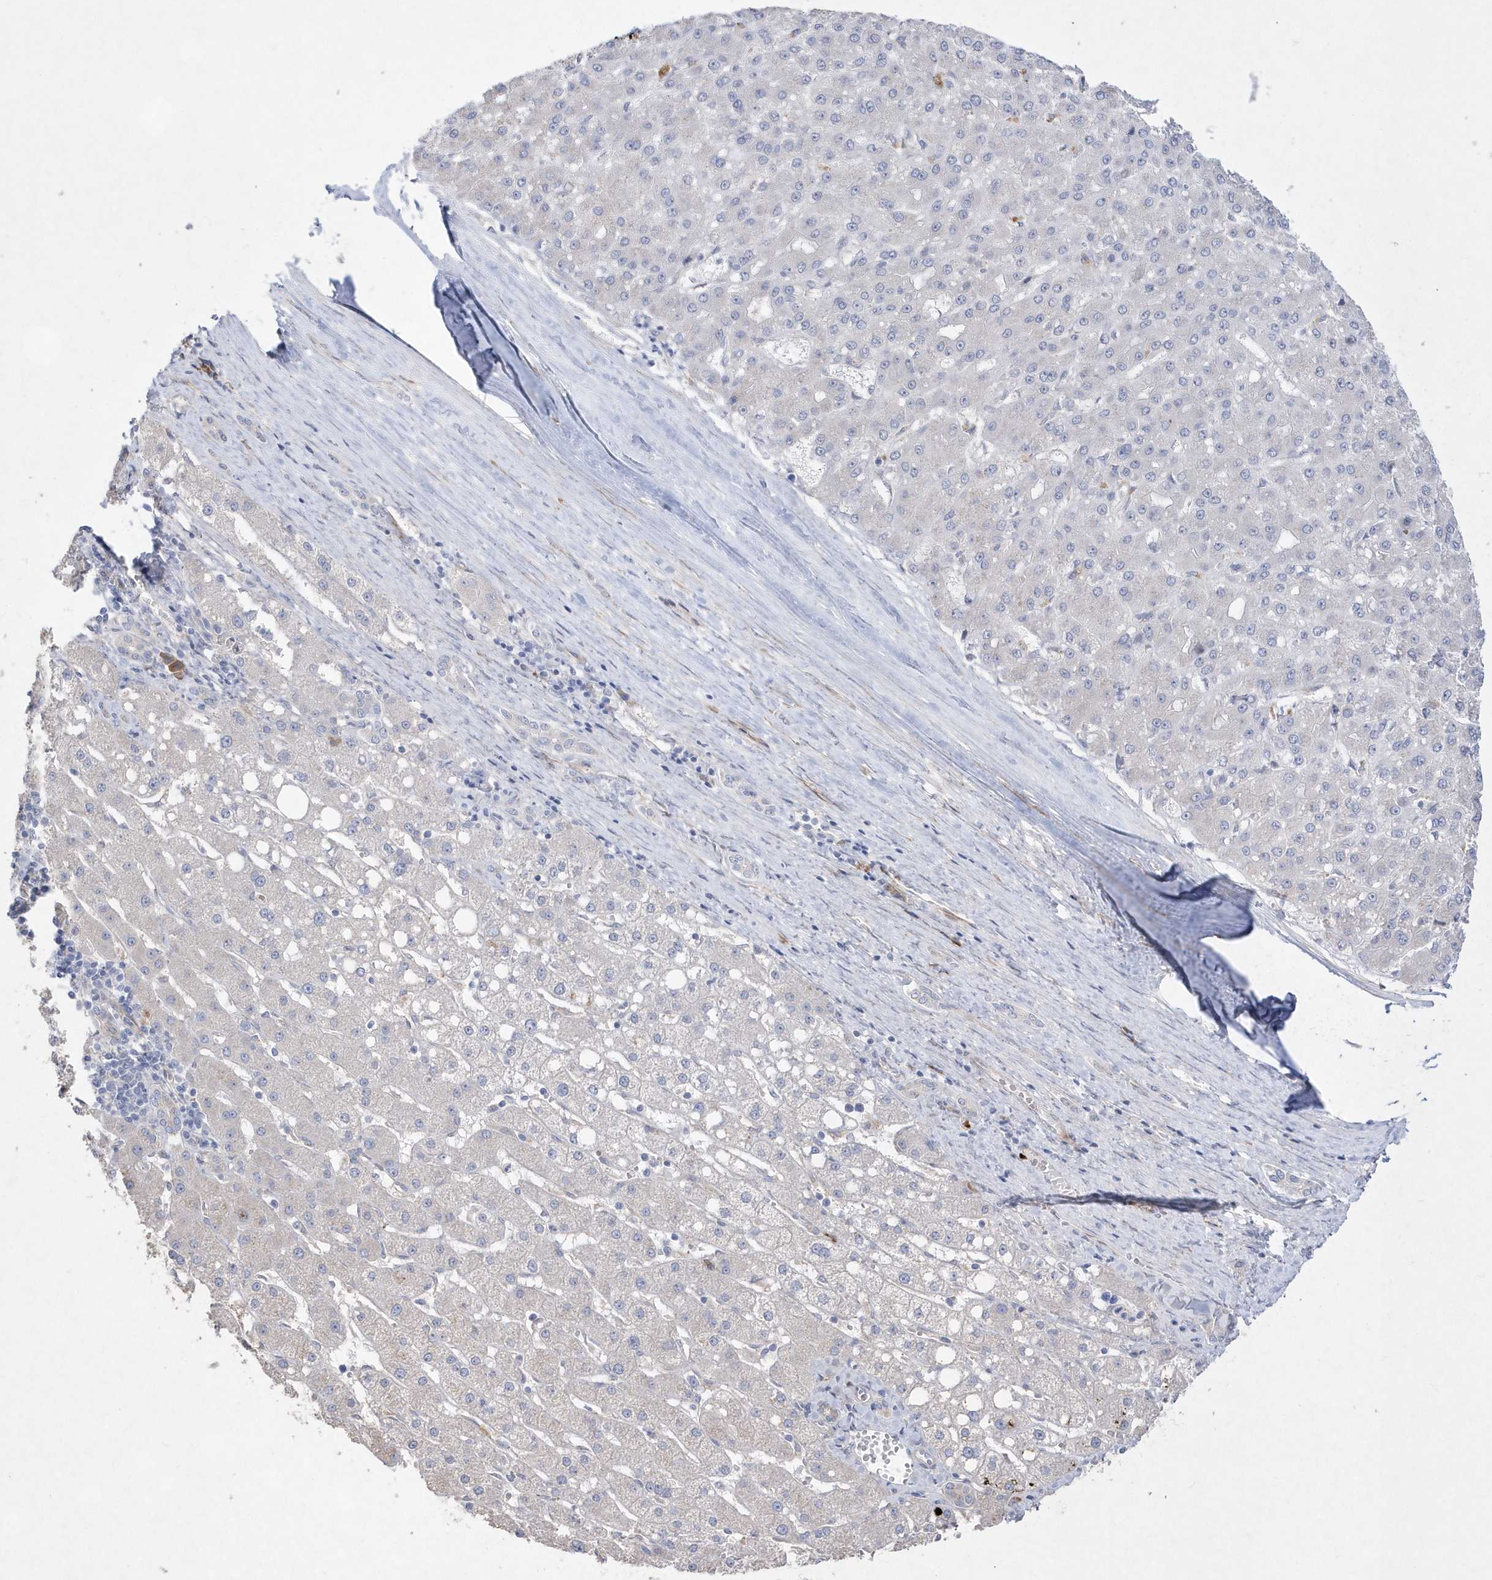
{"staining": {"intensity": "negative", "quantity": "none", "location": "none"}, "tissue": "liver cancer", "cell_type": "Tumor cells", "image_type": "cancer", "snomed": [{"axis": "morphology", "description": "Carcinoma, Hepatocellular, NOS"}, {"axis": "topography", "description": "Liver"}], "caption": "There is no significant positivity in tumor cells of liver hepatocellular carcinoma.", "gene": "TMEM132B", "patient": {"sex": "male", "age": 67}}